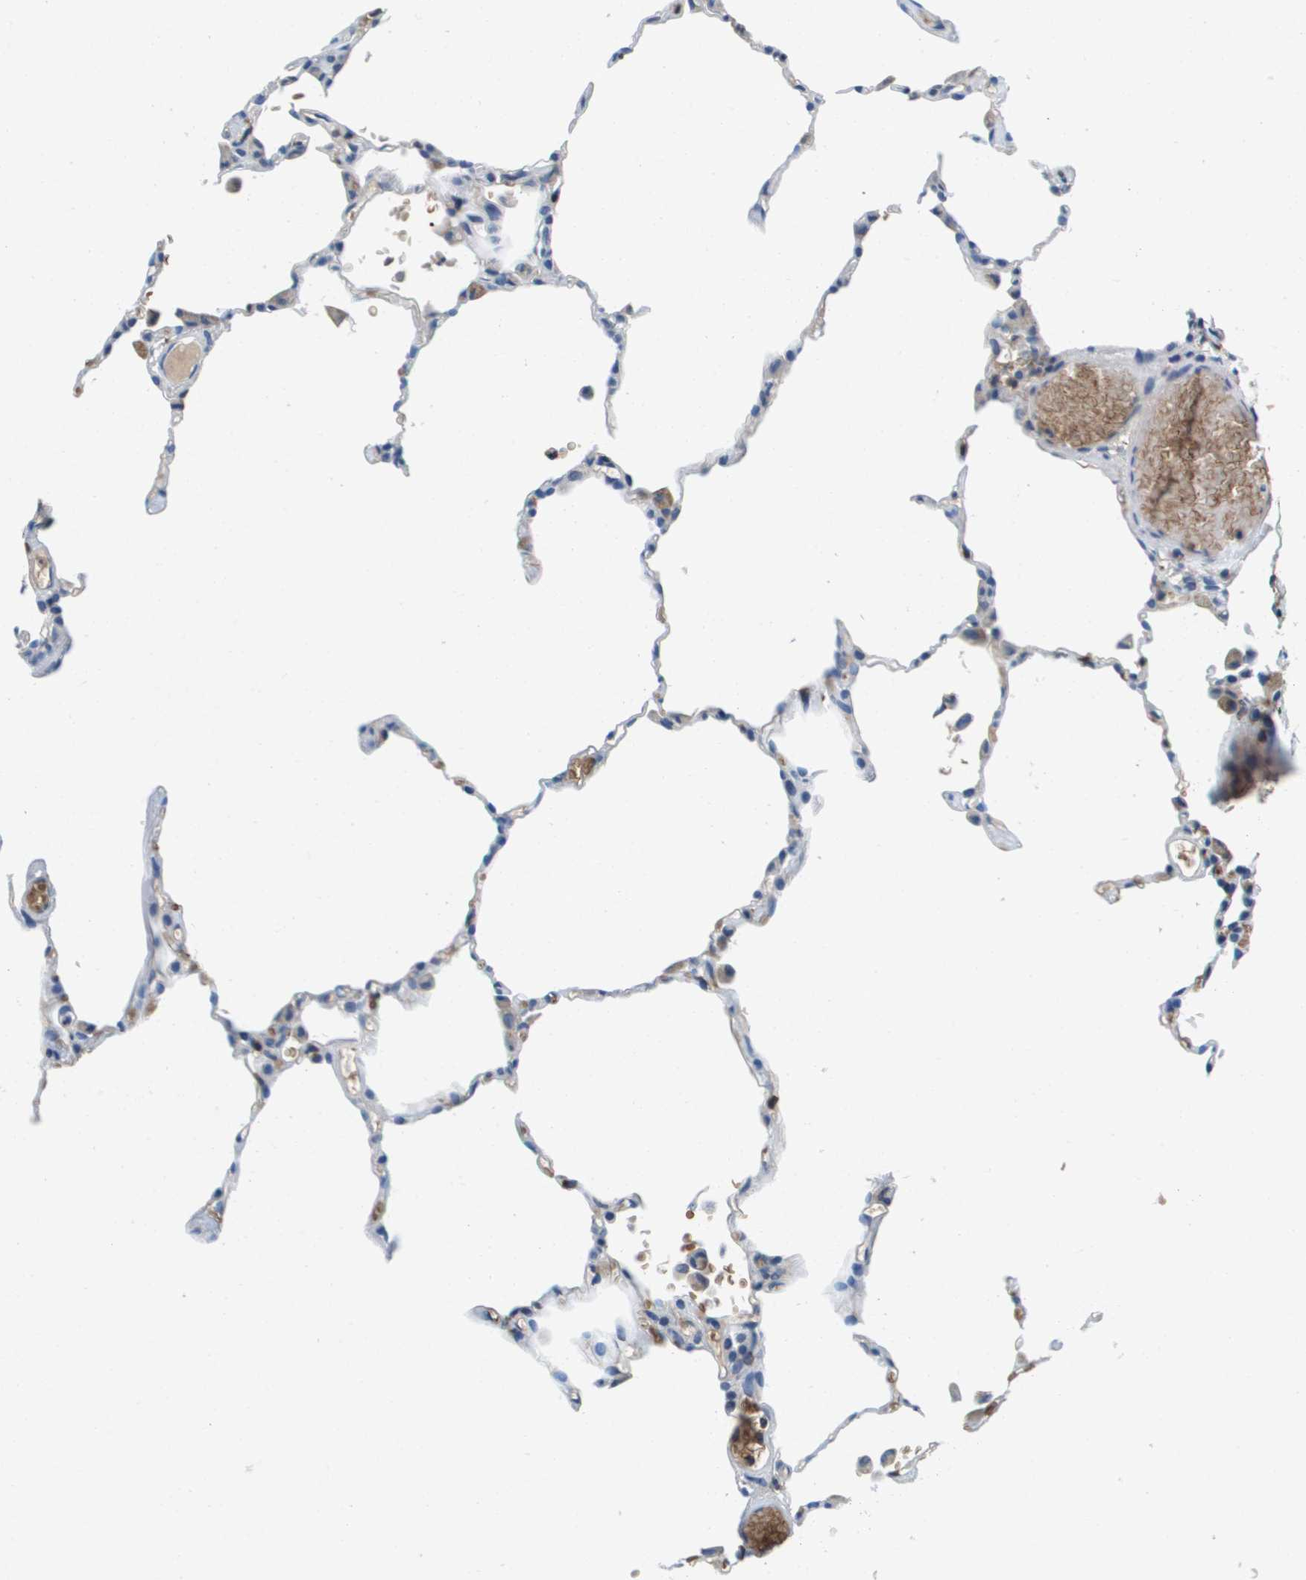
{"staining": {"intensity": "negative", "quantity": "none", "location": "none"}, "tissue": "lung", "cell_type": "Alveolar cells", "image_type": "normal", "snomed": [{"axis": "morphology", "description": "Normal tissue, NOS"}, {"axis": "topography", "description": "Lung"}], "caption": "This is an immunohistochemistry (IHC) micrograph of benign human lung. There is no positivity in alveolar cells.", "gene": "KCNQ5", "patient": {"sex": "female", "age": 49}}